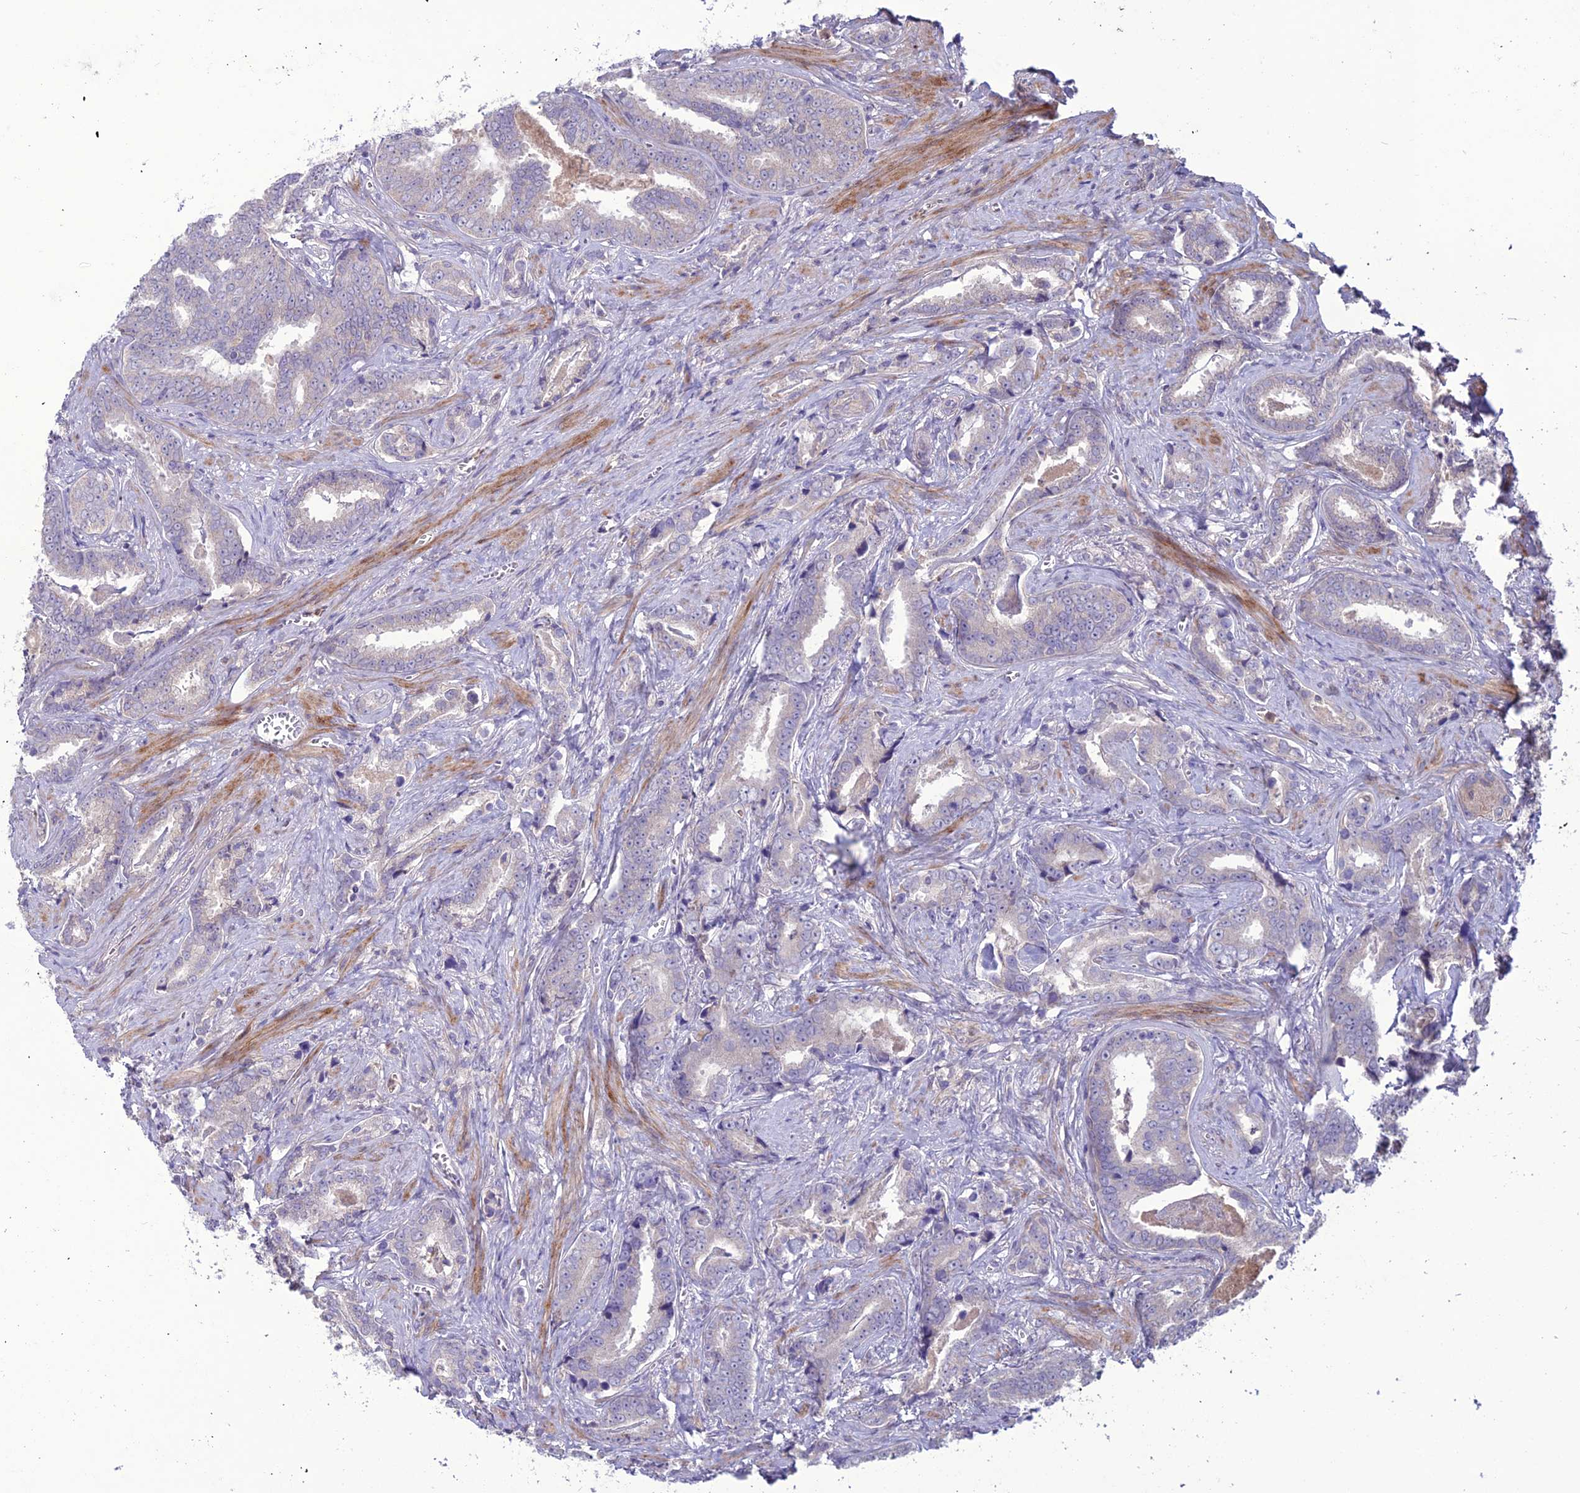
{"staining": {"intensity": "negative", "quantity": "none", "location": "none"}, "tissue": "prostate cancer", "cell_type": "Tumor cells", "image_type": "cancer", "snomed": [{"axis": "morphology", "description": "Adenocarcinoma, High grade"}, {"axis": "topography", "description": "Prostate"}], "caption": "This image is of prostate cancer (adenocarcinoma (high-grade)) stained with immunohistochemistry (IHC) to label a protein in brown with the nuclei are counter-stained blue. There is no positivity in tumor cells. The staining is performed using DAB (3,3'-diaminobenzidine) brown chromogen with nuclei counter-stained in using hematoxylin.", "gene": "C2orf76", "patient": {"sex": "male", "age": 67}}